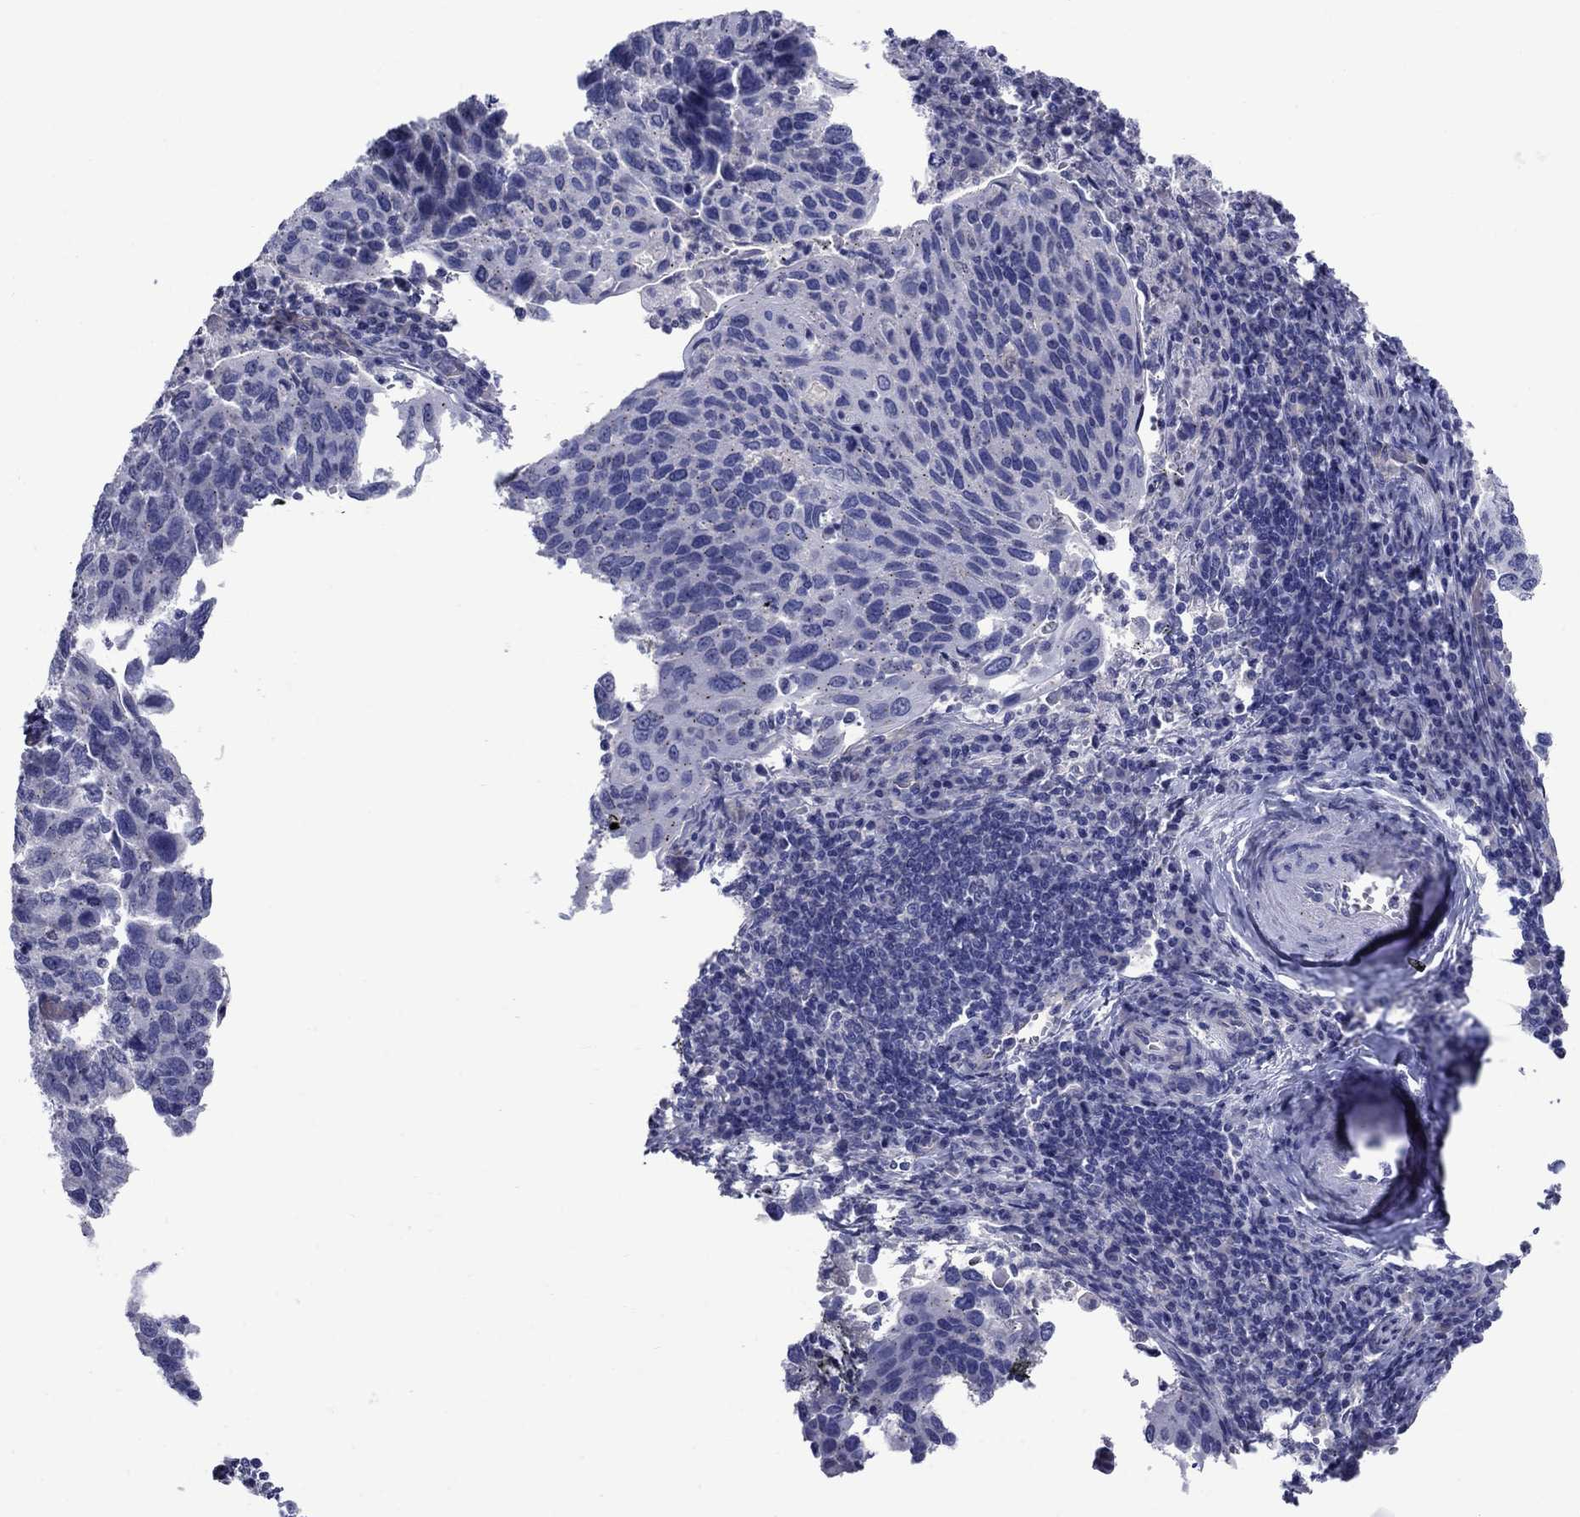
{"staining": {"intensity": "negative", "quantity": "none", "location": "none"}, "tissue": "cervical cancer", "cell_type": "Tumor cells", "image_type": "cancer", "snomed": [{"axis": "morphology", "description": "Squamous cell carcinoma, NOS"}, {"axis": "topography", "description": "Cervix"}], "caption": "Cervical squamous cell carcinoma stained for a protein using immunohistochemistry (IHC) shows no expression tumor cells.", "gene": "SMCP", "patient": {"sex": "female", "age": 54}}